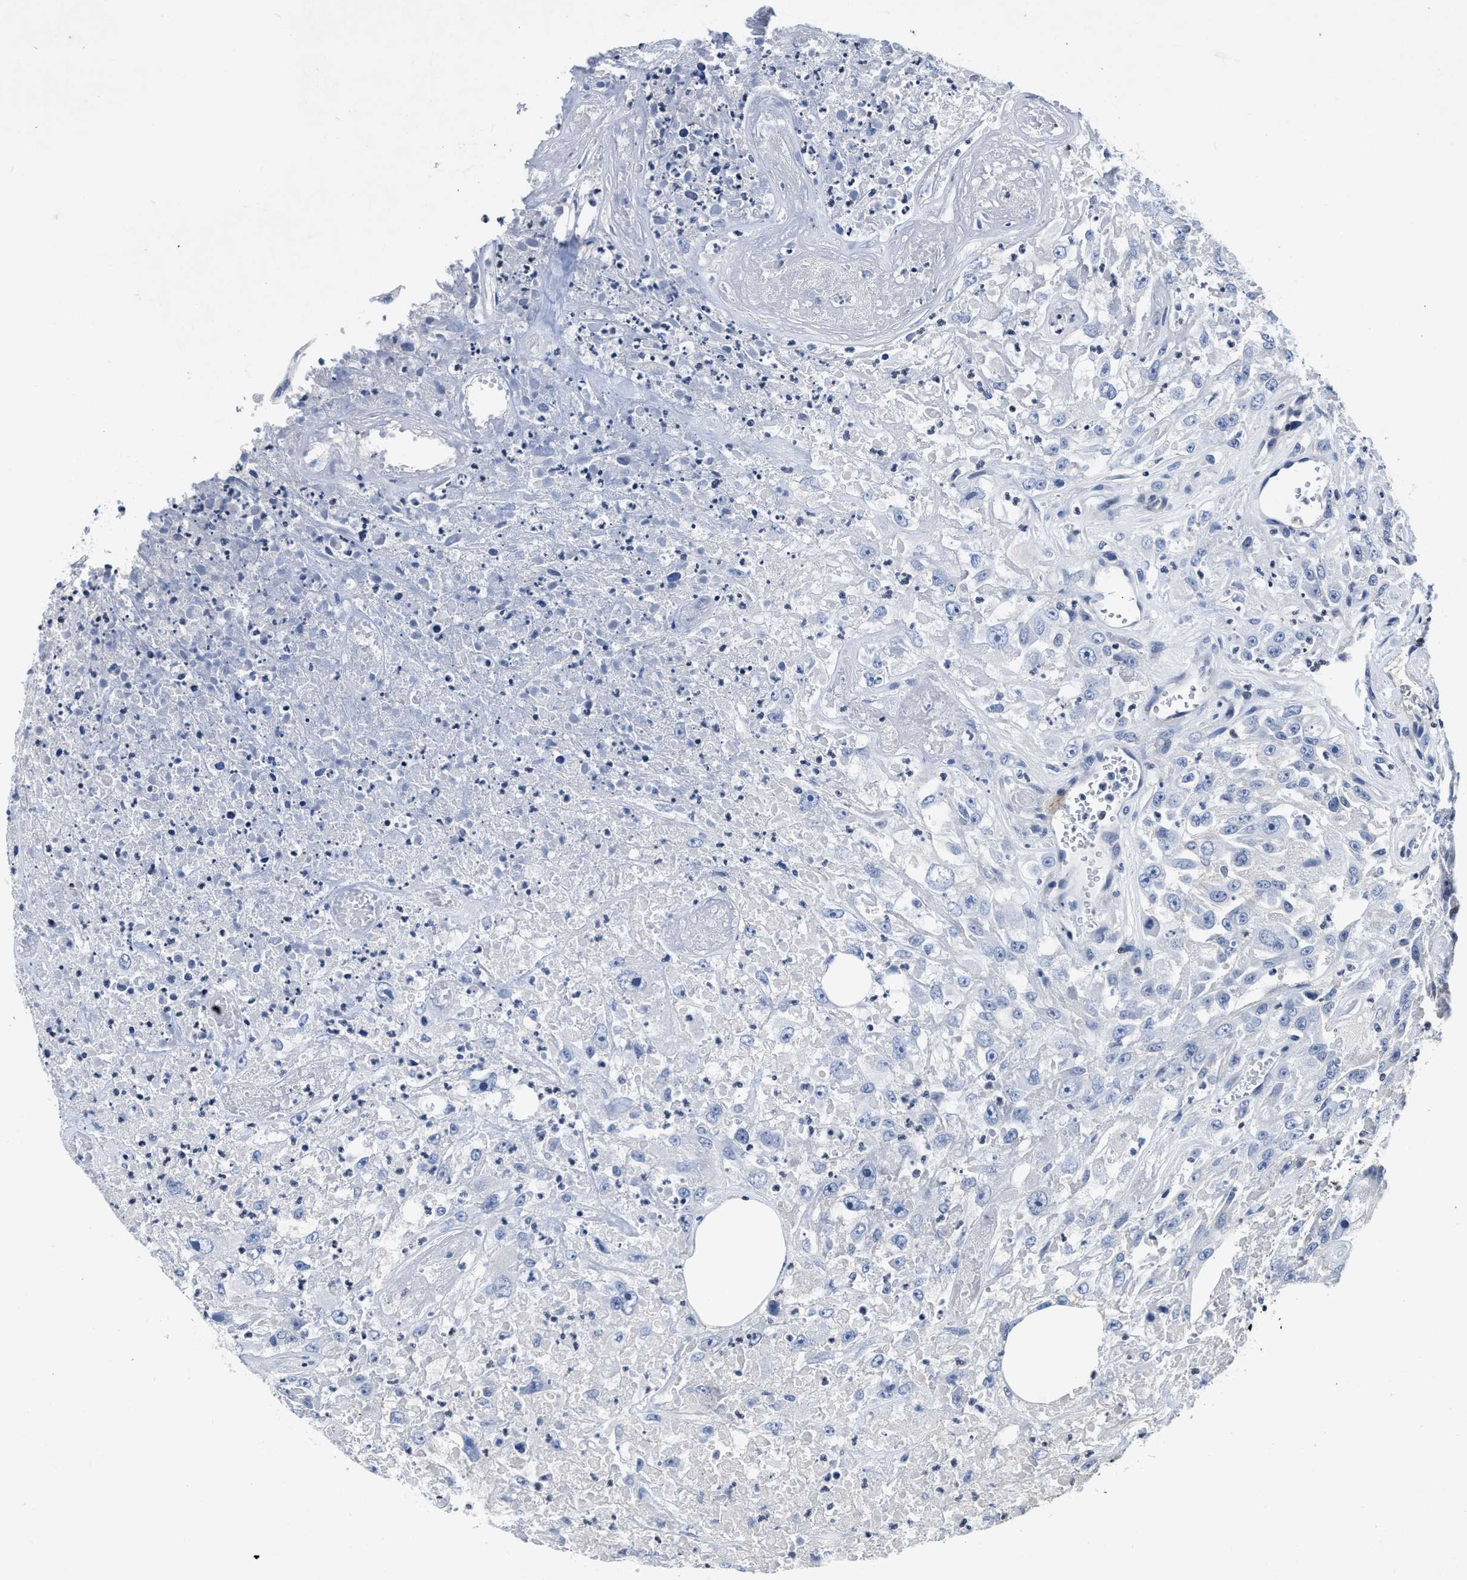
{"staining": {"intensity": "negative", "quantity": "none", "location": "none"}, "tissue": "urothelial cancer", "cell_type": "Tumor cells", "image_type": "cancer", "snomed": [{"axis": "morphology", "description": "Urothelial carcinoma, High grade"}, {"axis": "topography", "description": "Urinary bladder"}], "caption": "Immunohistochemical staining of human urothelial cancer exhibits no significant positivity in tumor cells.", "gene": "FBLN2", "patient": {"sex": "male", "age": 46}}